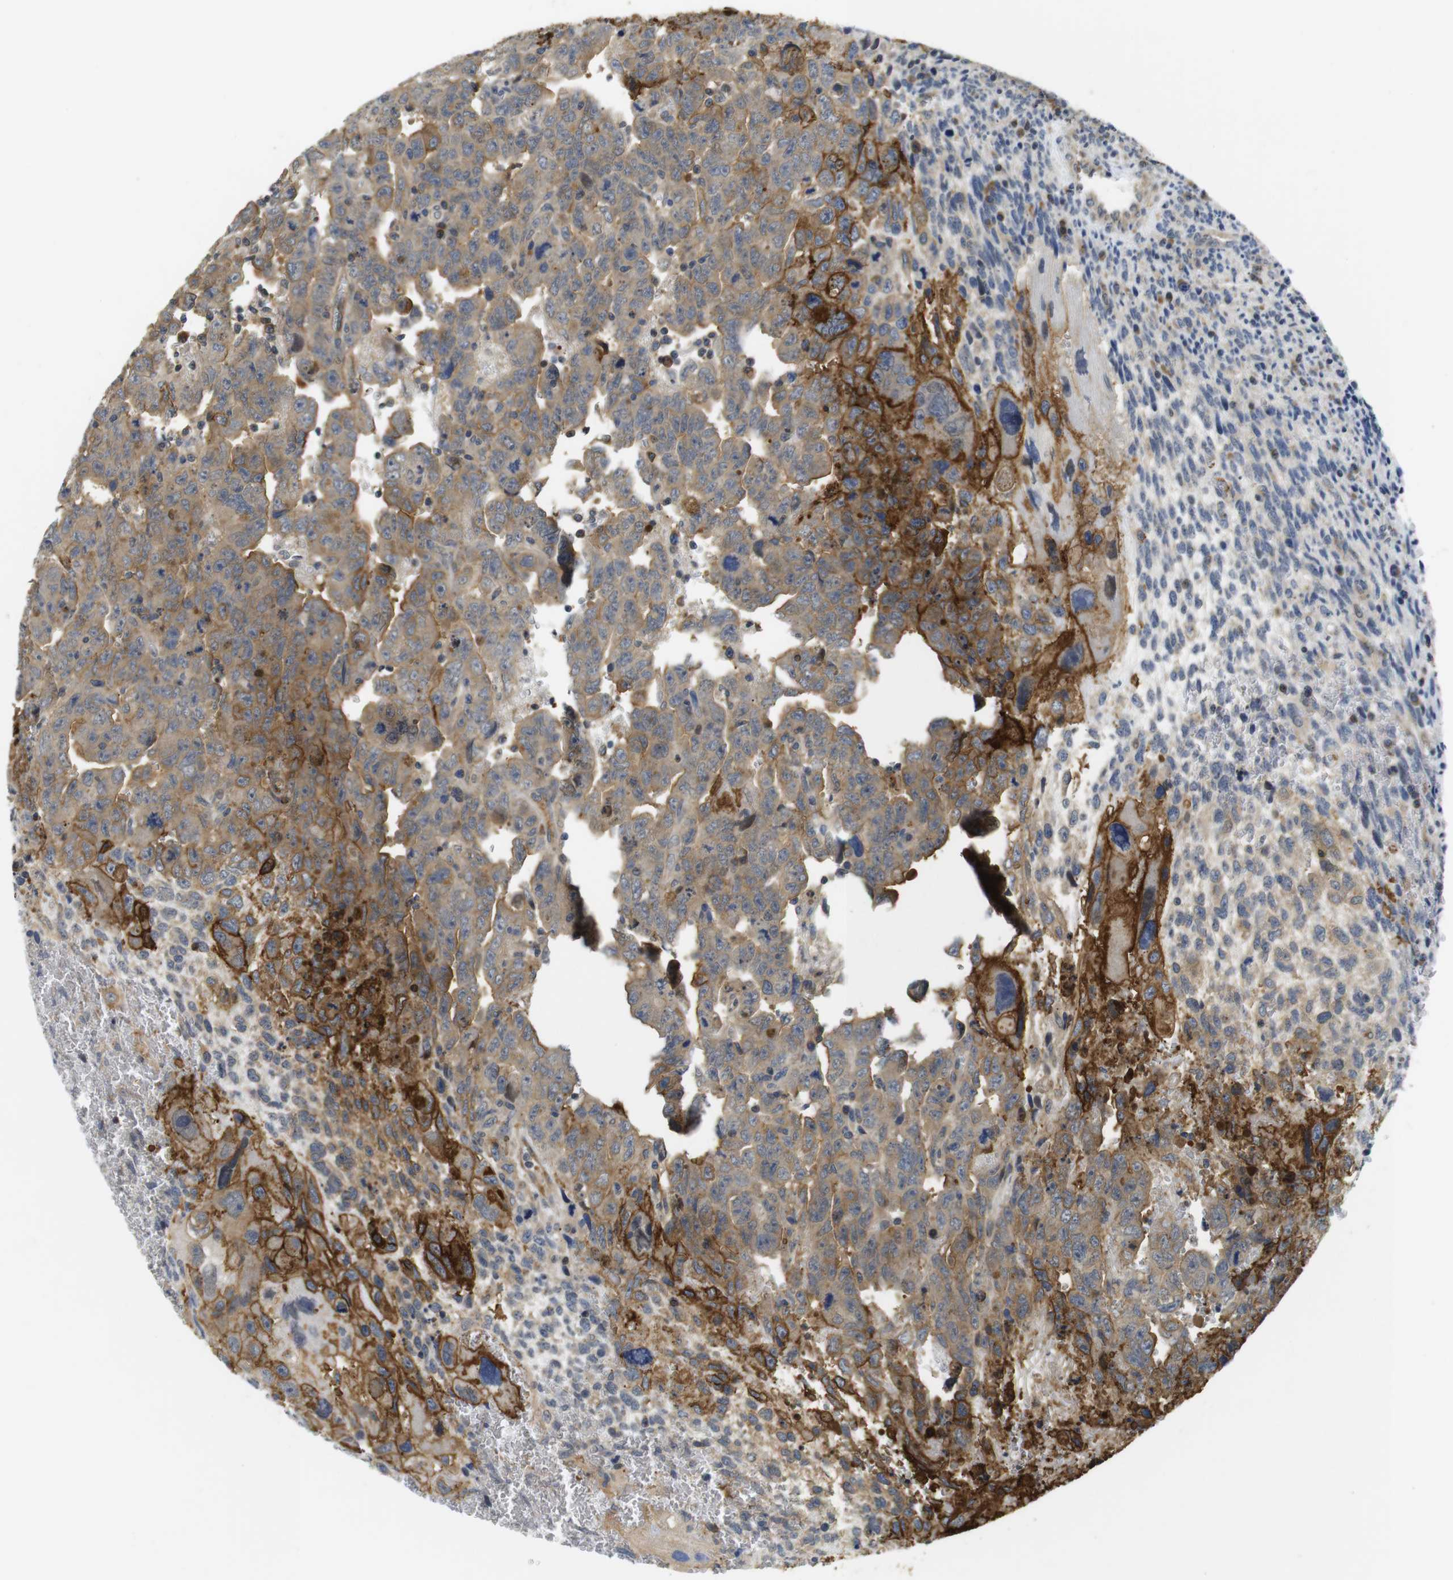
{"staining": {"intensity": "moderate", "quantity": ">75%", "location": "cytoplasmic/membranous"}, "tissue": "testis cancer", "cell_type": "Tumor cells", "image_type": "cancer", "snomed": [{"axis": "morphology", "description": "Carcinoma, Embryonal, NOS"}, {"axis": "topography", "description": "Testis"}], "caption": "Tumor cells demonstrate moderate cytoplasmic/membranous positivity in about >75% of cells in testis cancer (embryonal carcinoma).", "gene": "FNTA", "patient": {"sex": "male", "age": 28}}